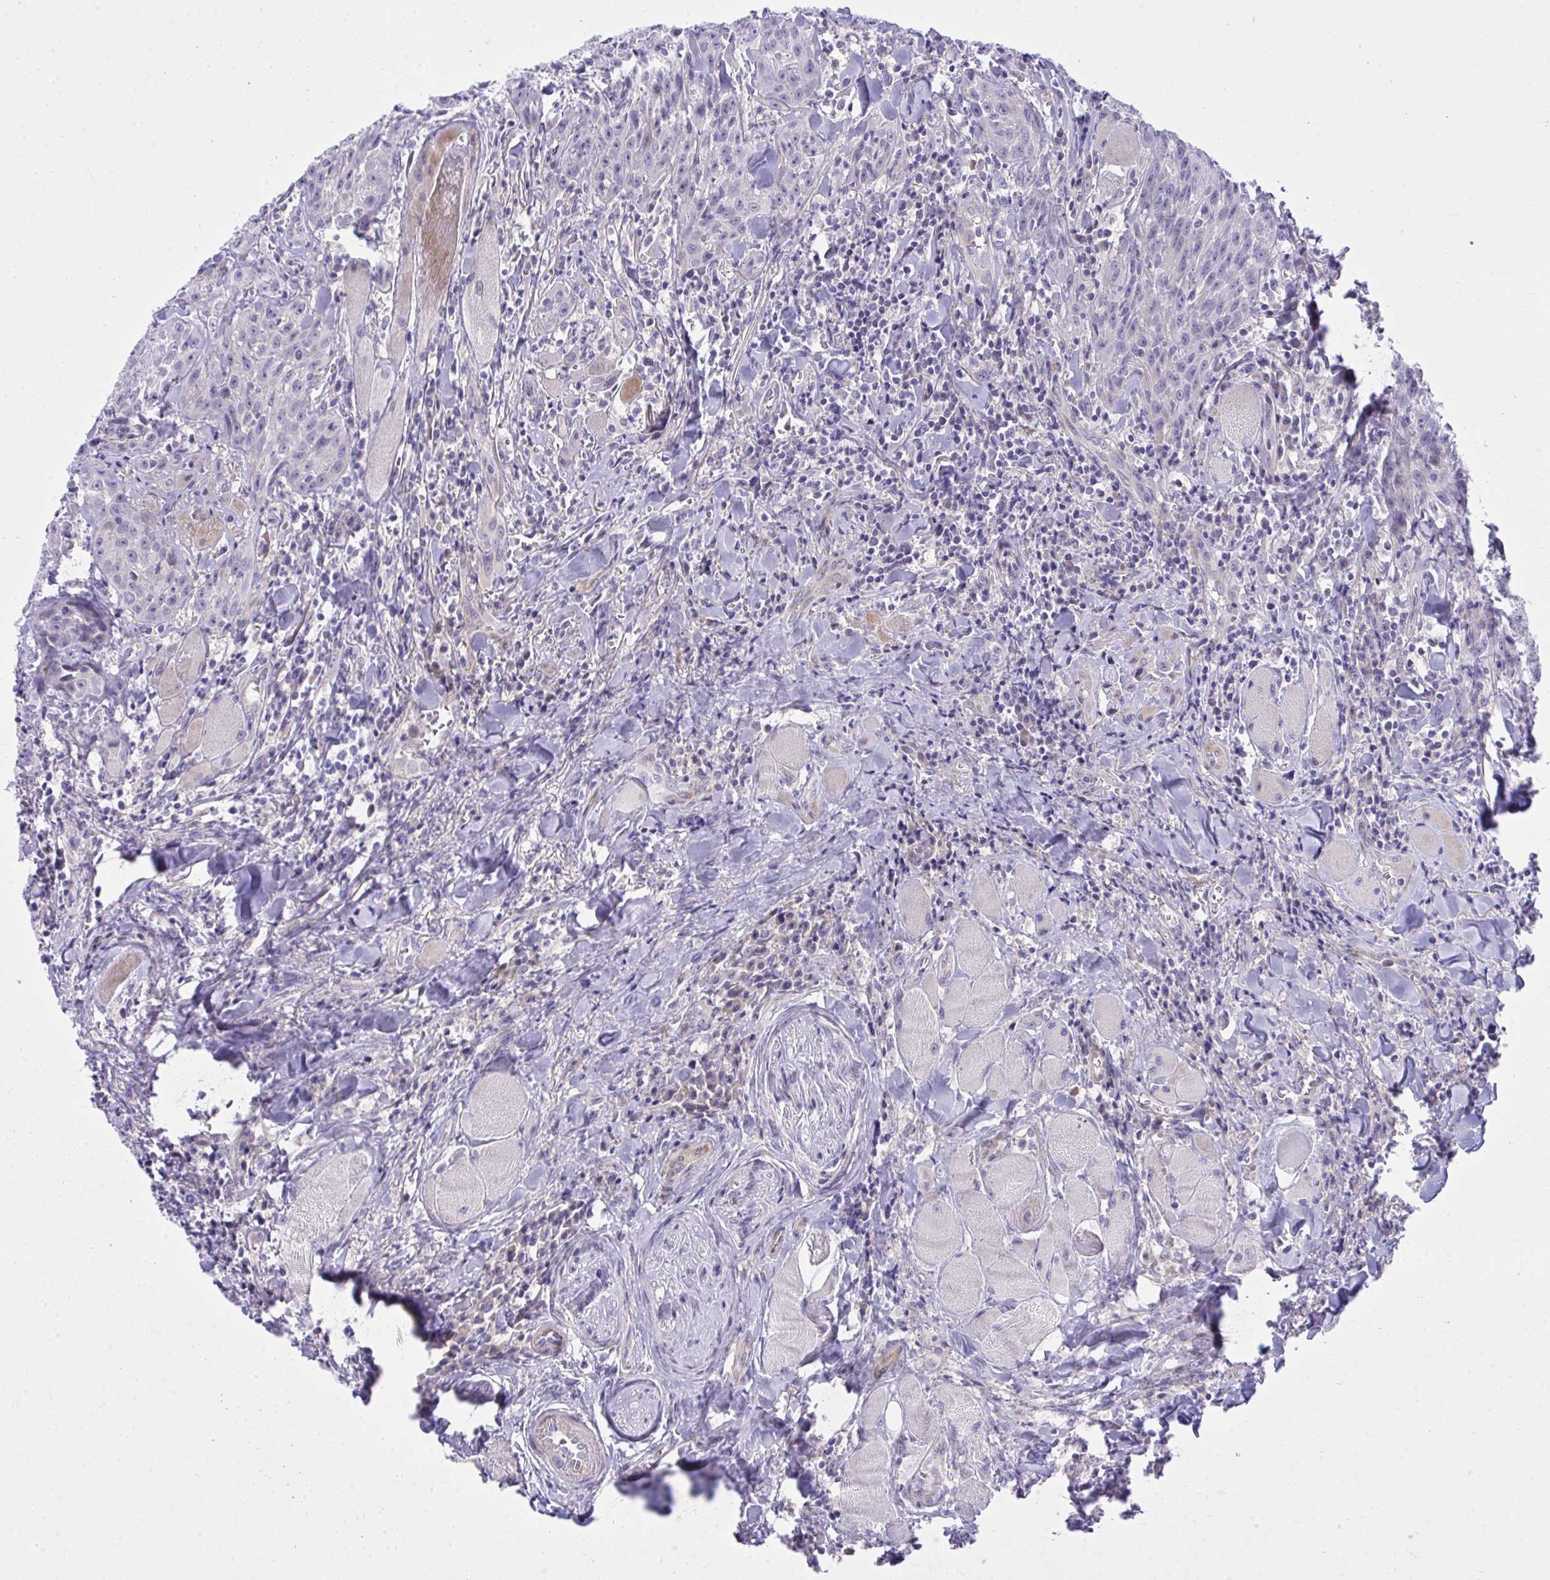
{"staining": {"intensity": "negative", "quantity": "none", "location": "none"}, "tissue": "head and neck cancer", "cell_type": "Tumor cells", "image_type": "cancer", "snomed": [{"axis": "morphology", "description": "Normal tissue, NOS"}, {"axis": "morphology", "description": "Squamous cell carcinoma, NOS"}, {"axis": "topography", "description": "Oral tissue"}, {"axis": "topography", "description": "Head-Neck"}], "caption": "Immunohistochemistry of head and neck squamous cell carcinoma demonstrates no expression in tumor cells. (Immunohistochemistry, brightfield microscopy, high magnification).", "gene": "MED9", "patient": {"sex": "female", "age": 70}}